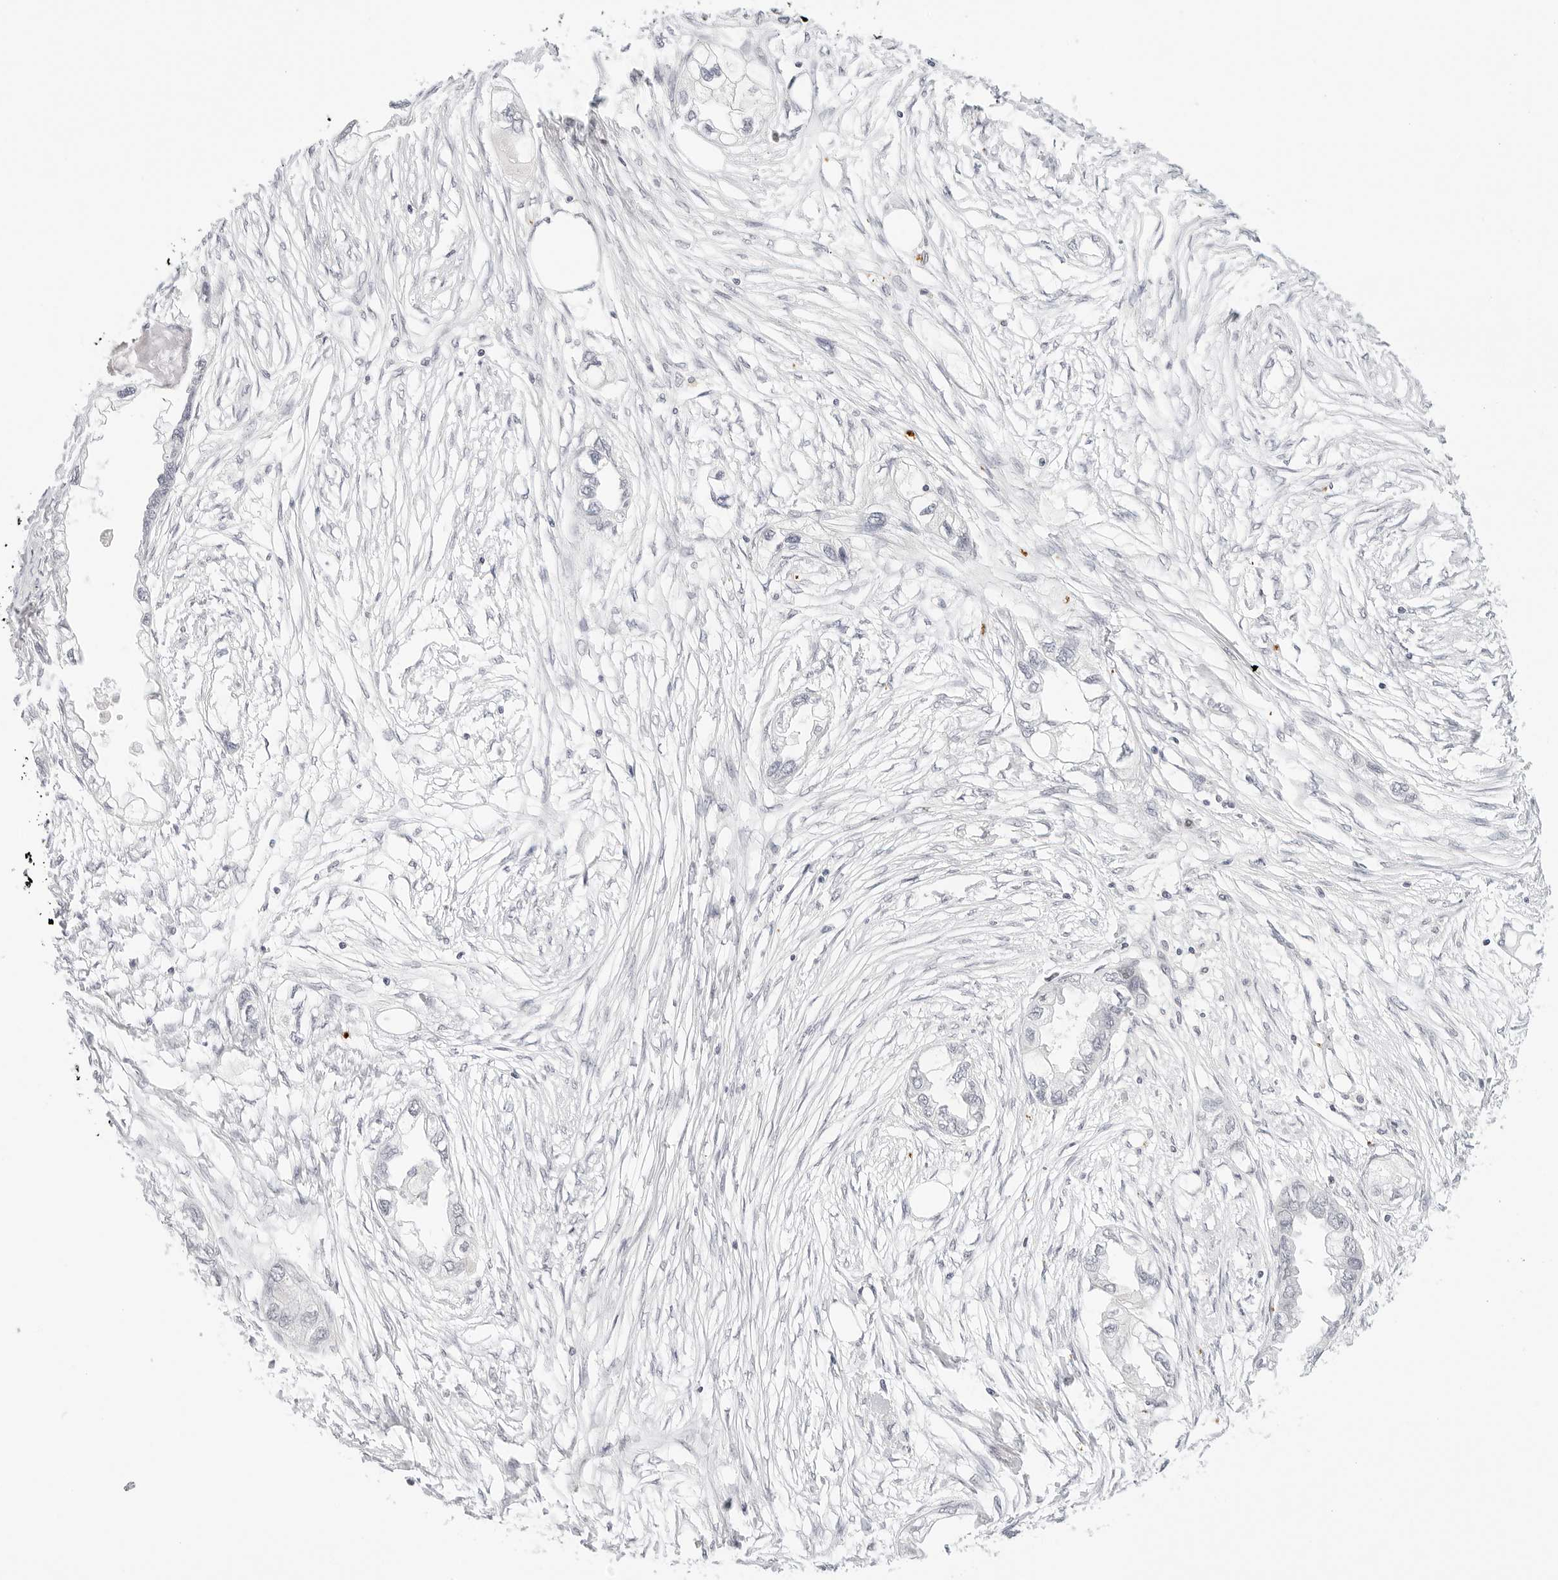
{"staining": {"intensity": "negative", "quantity": "none", "location": "none"}, "tissue": "endometrial cancer", "cell_type": "Tumor cells", "image_type": "cancer", "snomed": [{"axis": "morphology", "description": "Adenocarcinoma, NOS"}, {"axis": "morphology", "description": "Adenocarcinoma, metastatic, NOS"}, {"axis": "topography", "description": "Adipose tissue"}, {"axis": "topography", "description": "Endometrium"}], "caption": "Immunohistochemical staining of endometrial metastatic adenocarcinoma shows no significant positivity in tumor cells. The staining was performed using DAB to visualize the protein expression in brown, while the nuclei were stained in blue with hematoxylin (Magnification: 20x).", "gene": "XKR4", "patient": {"sex": "female", "age": 67}}